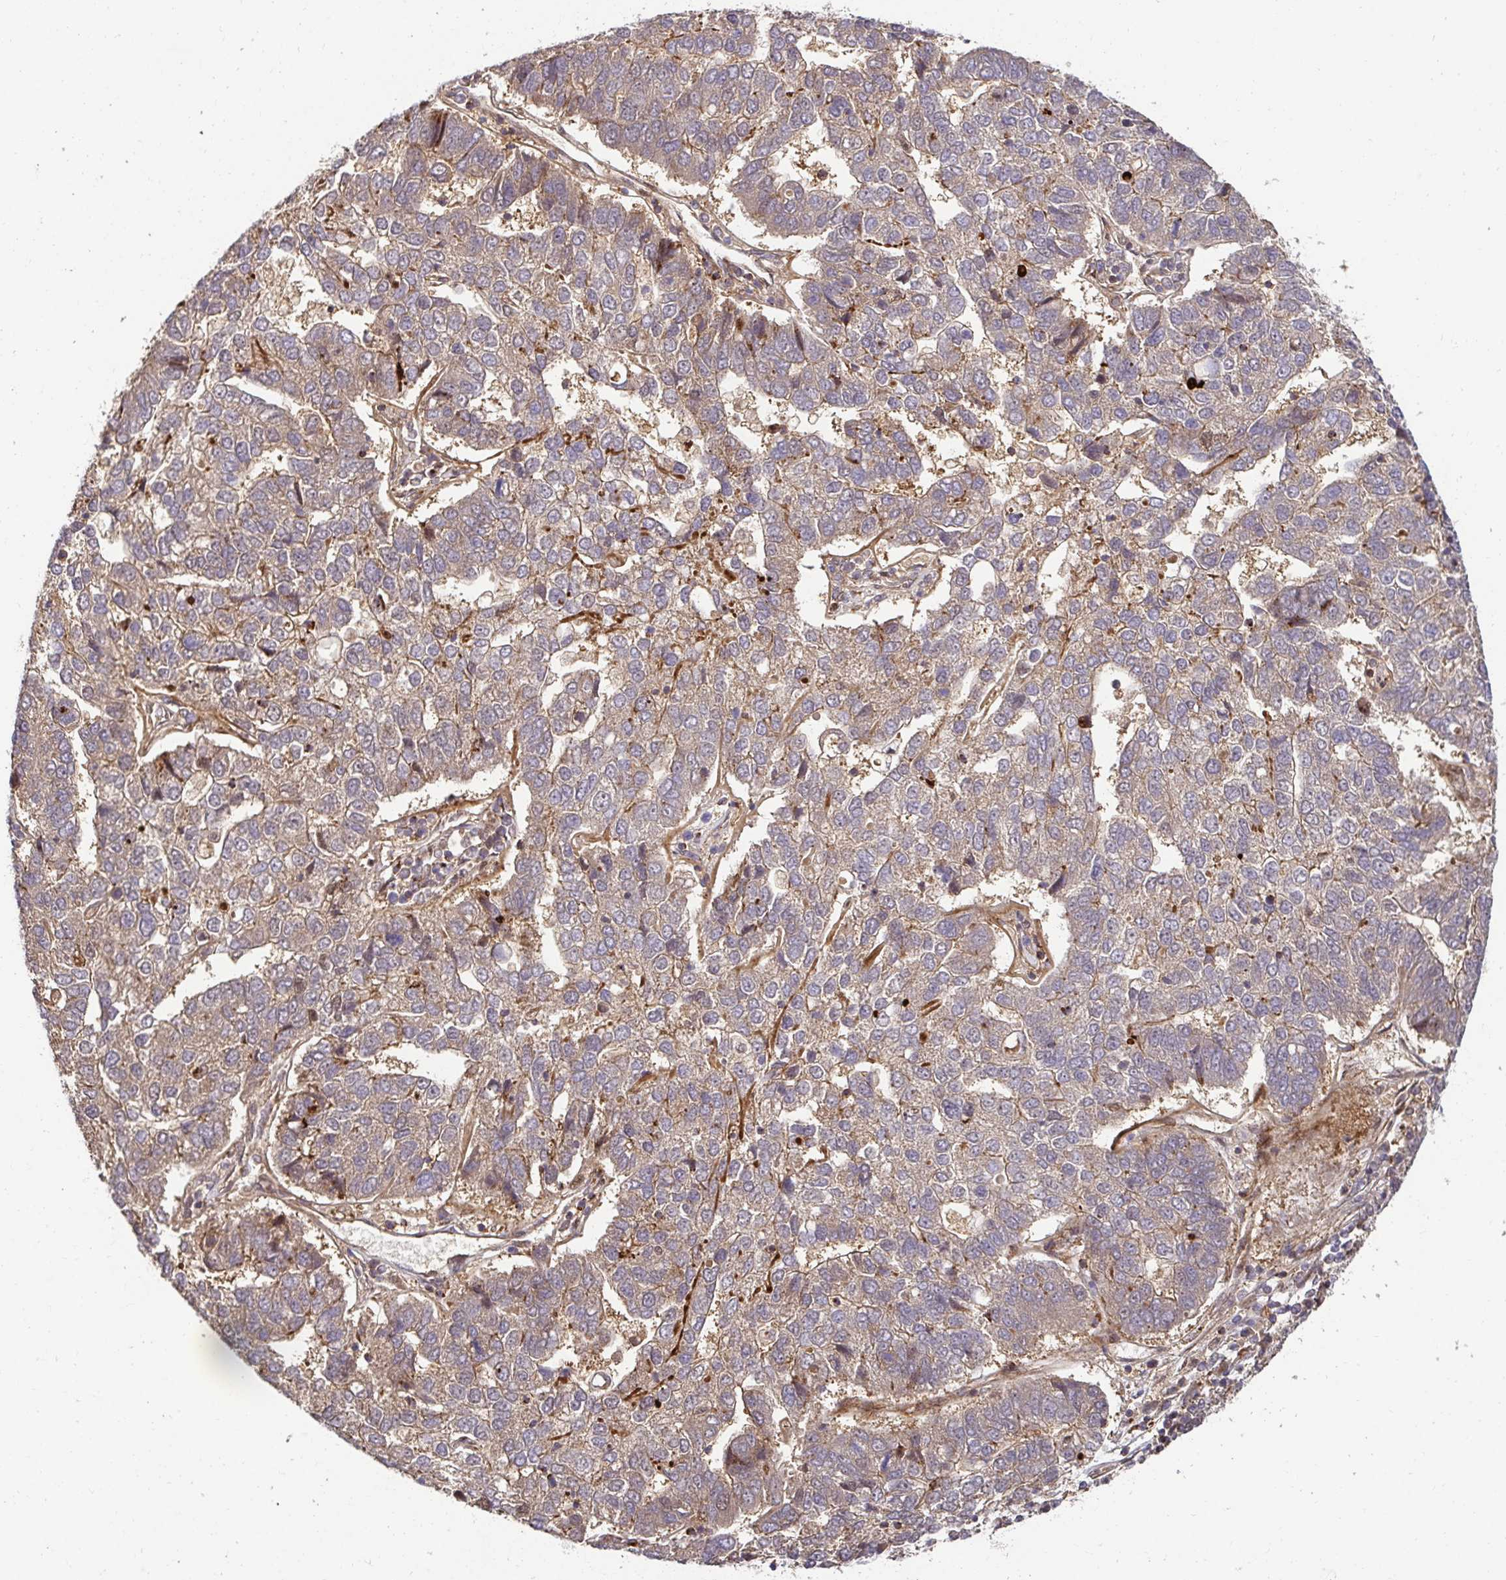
{"staining": {"intensity": "weak", "quantity": "<25%", "location": "cytoplasmic/membranous"}, "tissue": "pancreatic cancer", "cell_type": "Tumor cells", "image_type": "cancer", "snomed": [{"axis": "morphology", "description": "Adenocarcinoma, NOS"}, {"axis": "topography", "description": "Pancreas"}], "caption": "Immunohistochemistry (IHC) of pancreatic adenocarcinoma displays no expression in tumor cells.", "gene": "PSMA4", "patient": {"sex": "female", "age": 61}}